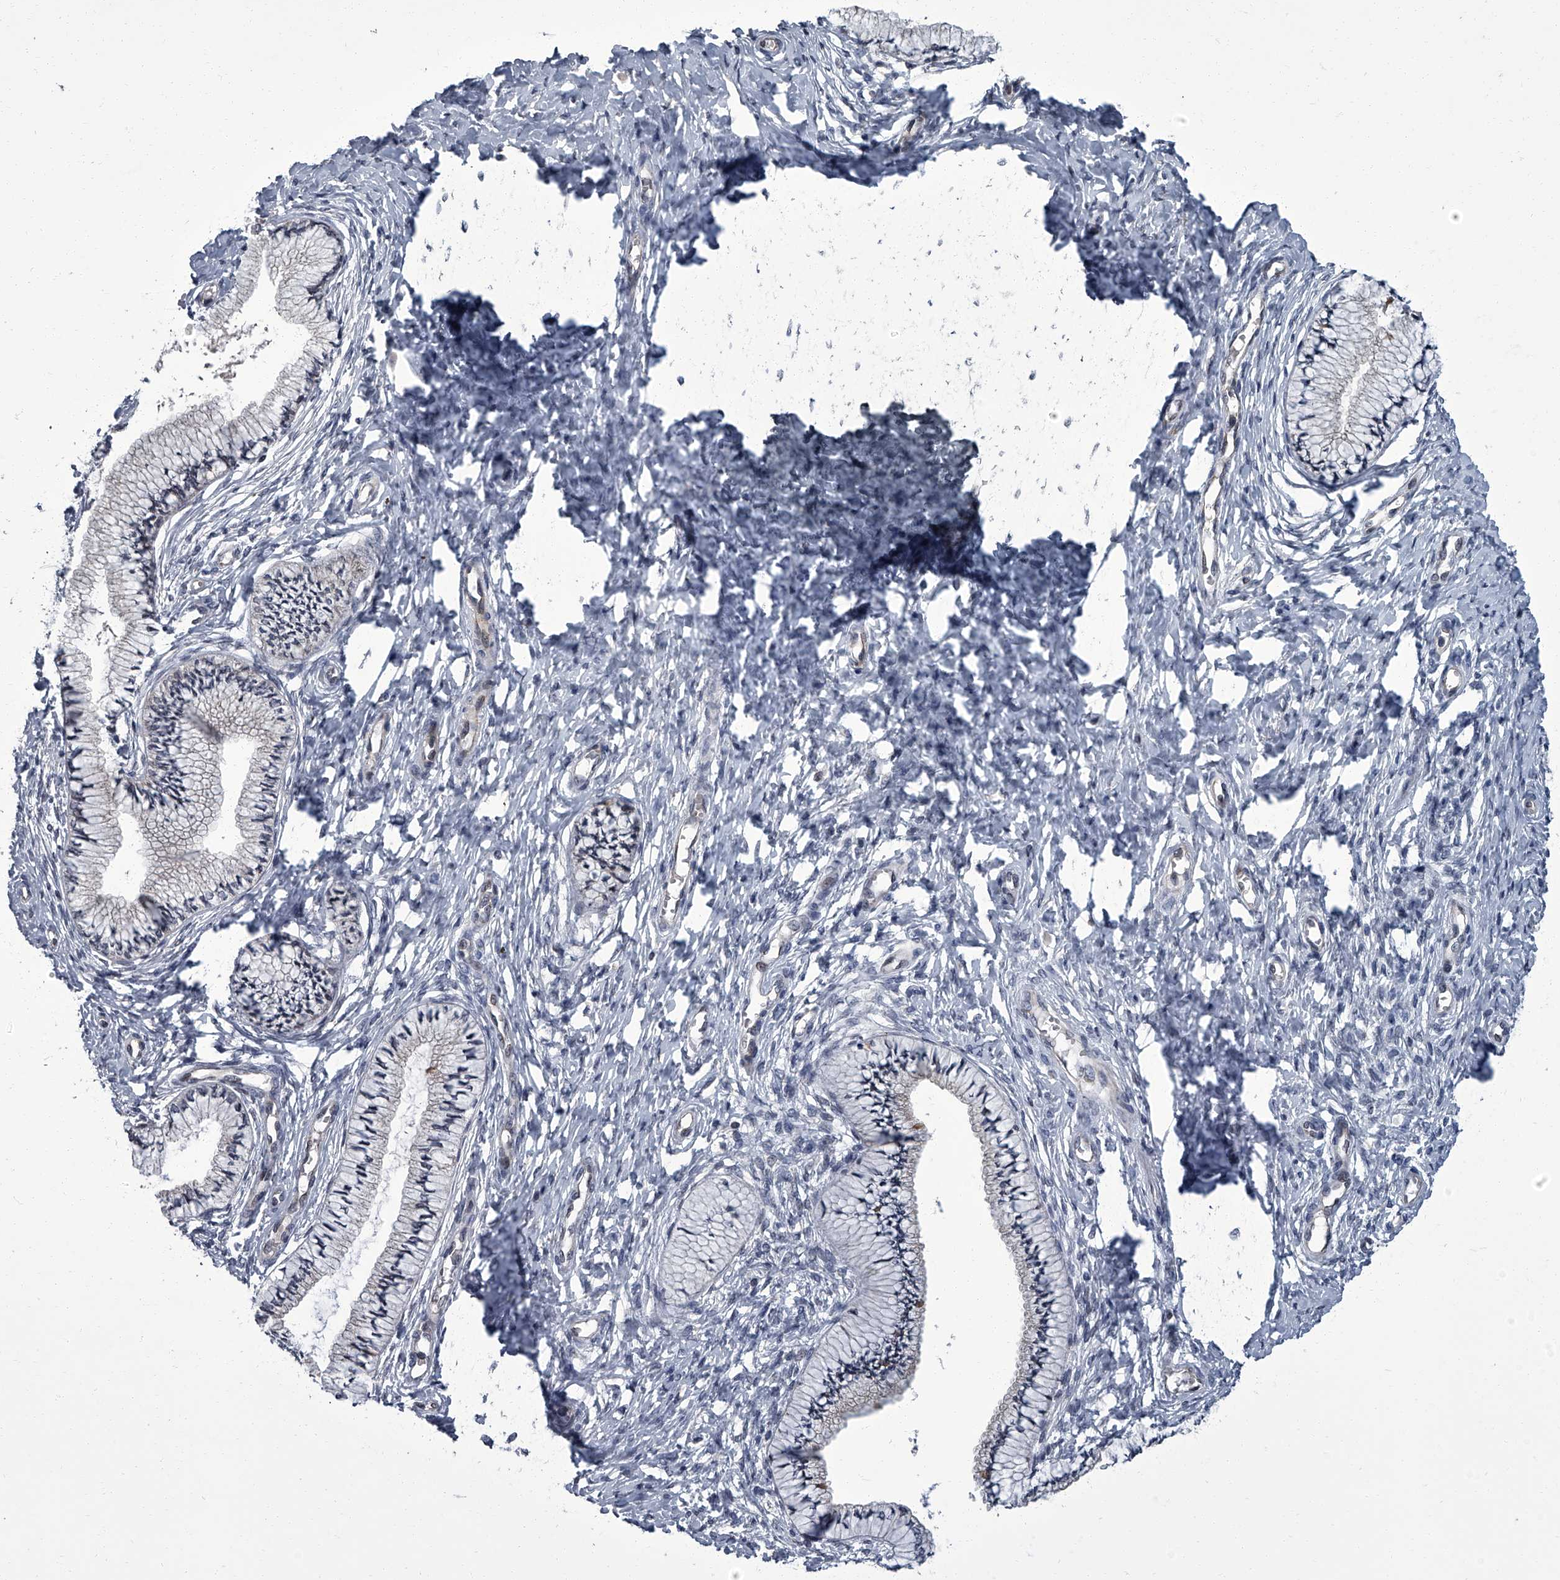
{"staining": {"intensity": "weak", "quantity": "25%-75%", "location": "cytoplasmic/membranous"}, "tissue": "cervix", "cell_type": "Glandular cells", "image_type": "normal", "snomed": [{"axis": "morphology", "description": "Normal tissue, NOS"}, {"axis": "topography", "description": "Cervix"}], "caption": "The image demonstrates a brown stain indicating the presence of a protein in the cytoplasmic/membranous of glandular cells in cervix.", "gene": "ZNF274", "patient": {"sex": "female", "age": 36}}